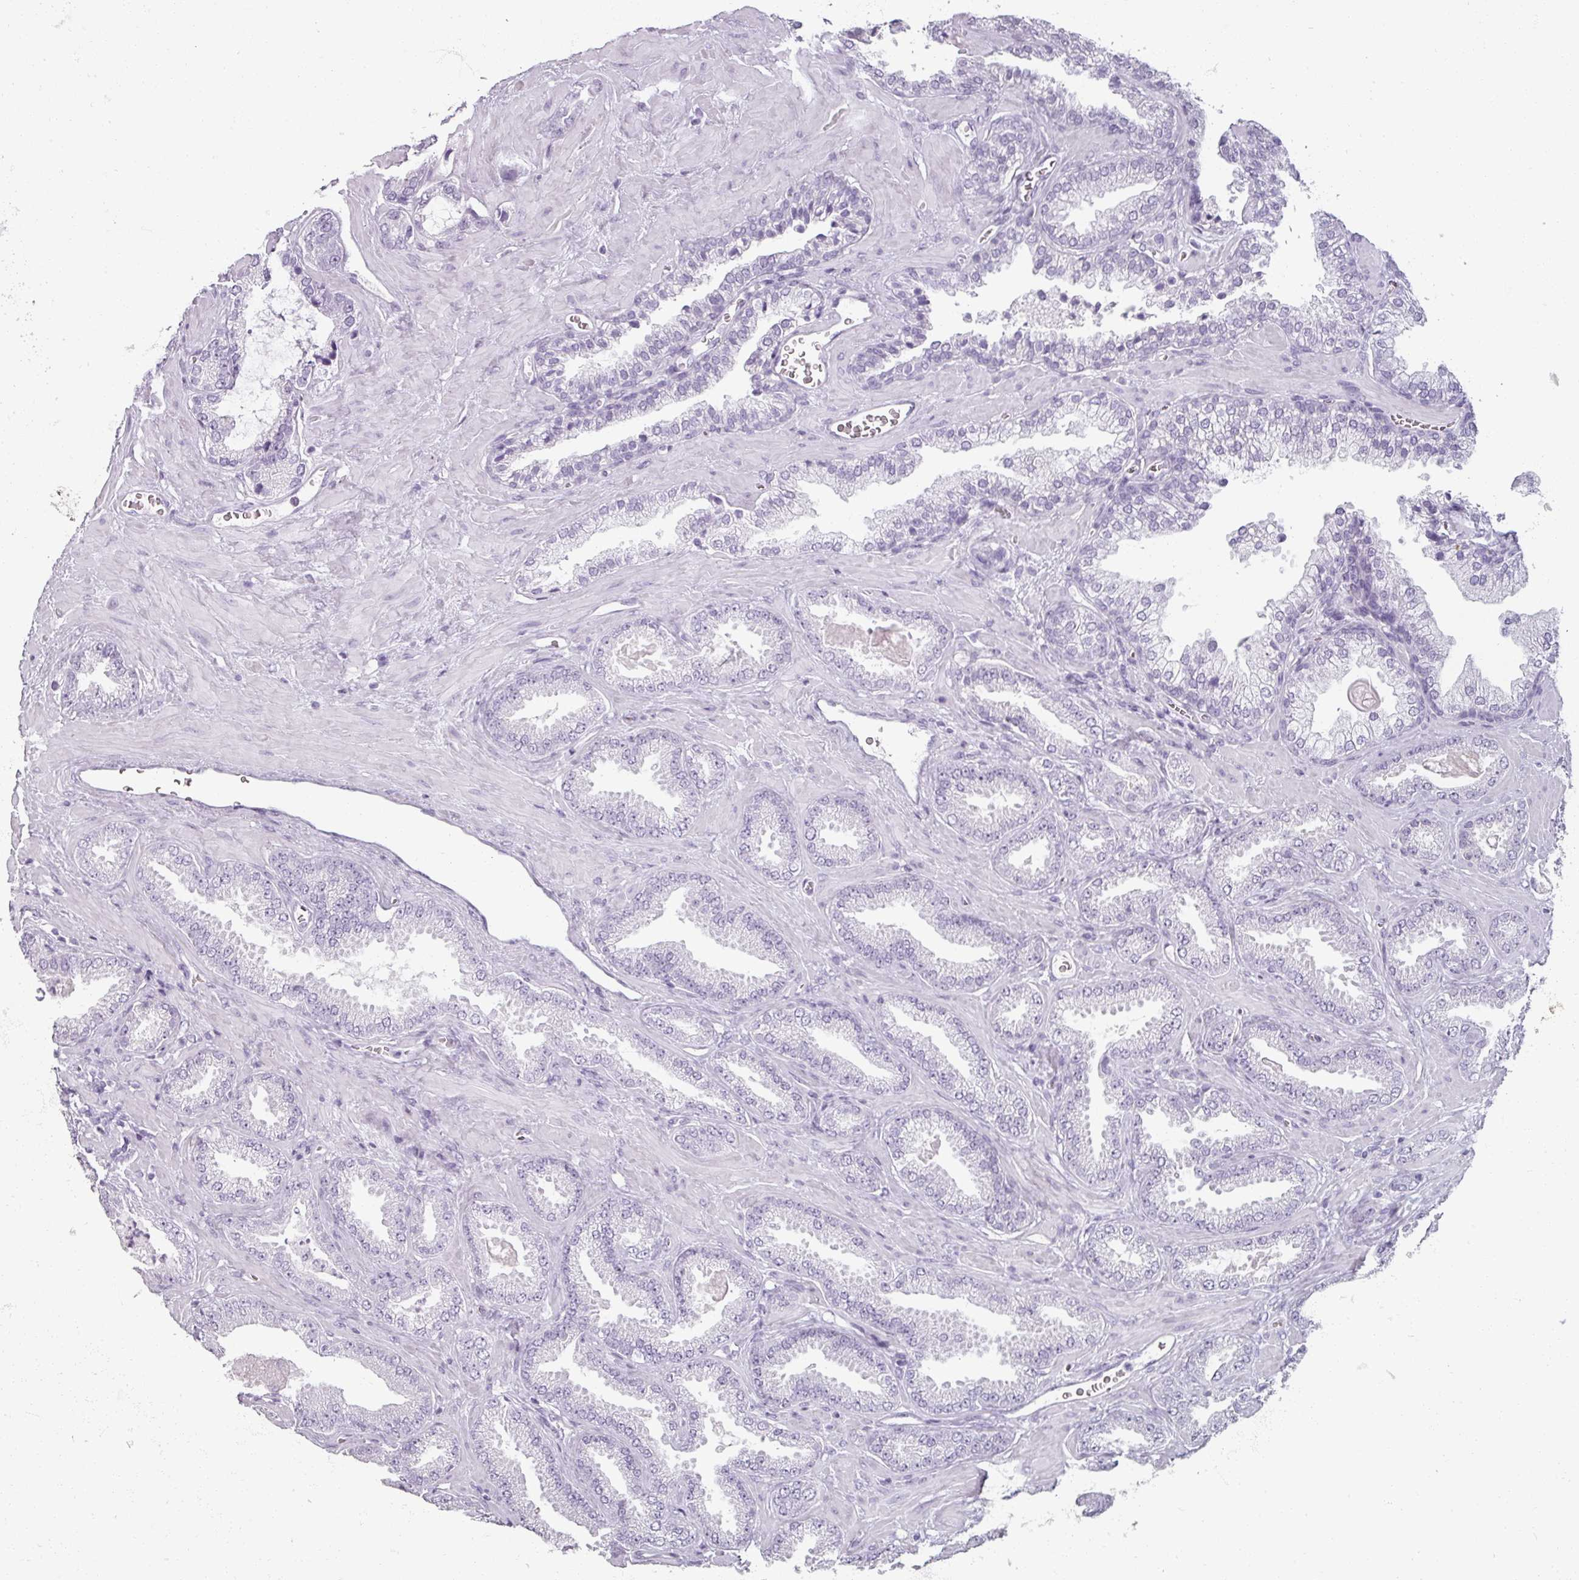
{"staining": {"intensity": "negative", "quantity": "none", "location": "none"}, "tissue": "prostate cancer", "cell_type": "Tumor cells", "image_type": "cancer", "snomed": [{"axis": "morphology", "description": "Adenocarcinoma, Low grade"}, {"axis": "topography", "description": "Prostate"}], "caption": "Prostate adenocarcinoma (low-grade) stained for a protein using IHC displays no staining tumor cells.", "gene": "REG3G", "patient": {"sex": "male", "age": 62}}